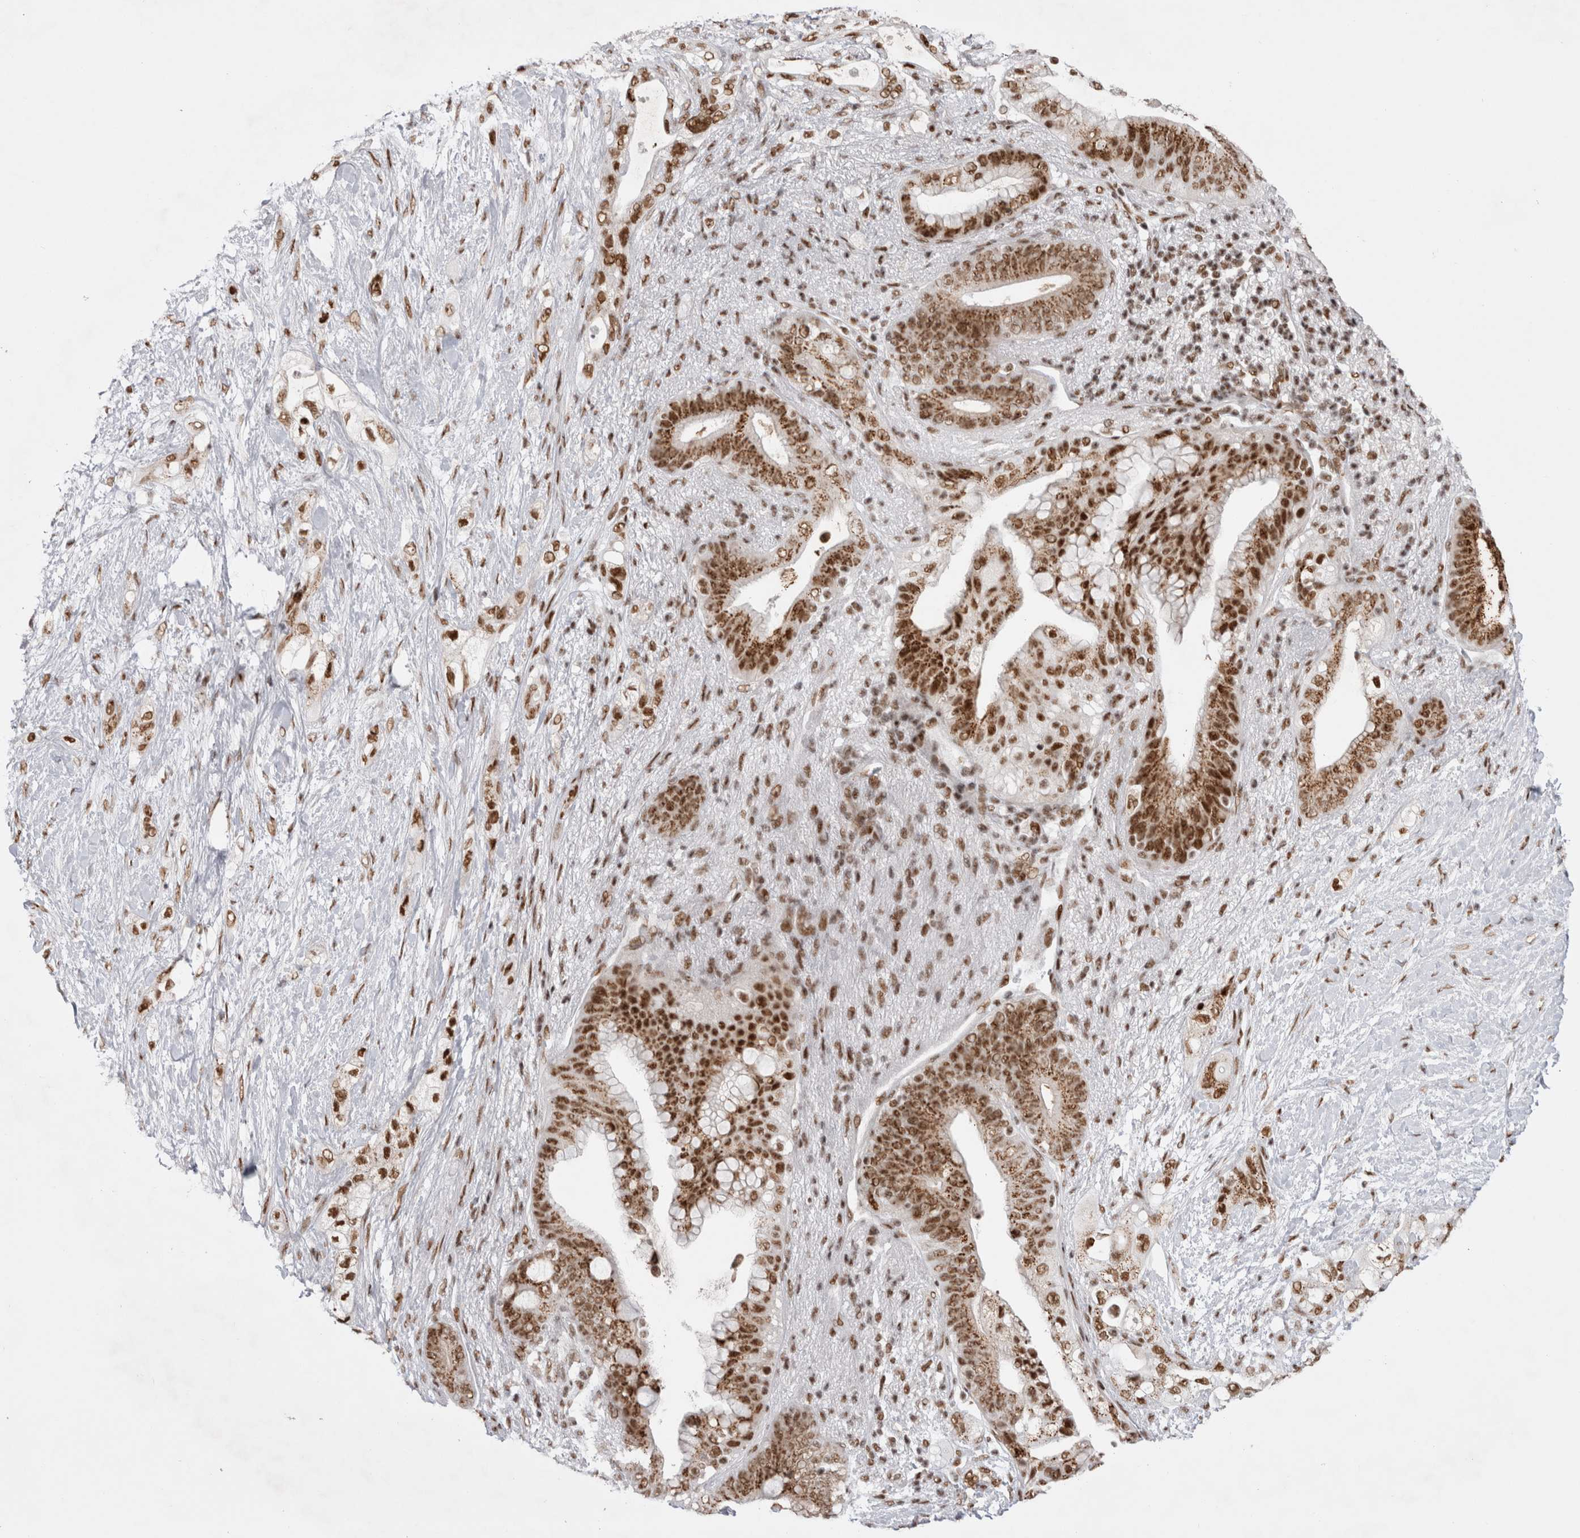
{"staining": {"intensity": "moderate", "quantity": ">75%", "location": "nuclear"}, "tissue": "pancreatic cancer", "cell_type": "Tumor cells", "image_type": "cancer", "snomed": [{"axis": "morphology", "description": "Adenocarcinoma, NOS"}, {"axis": "topography", "description": "Pancreas"}], "caption": "Immunohistochemical staining of human pancreatic cancer (adenocarcinoma) exhibits medium levels of moderate nuclear expression in about >75% of tumor cells.", "gene": "EYA2", "patient": {"sex": "male", "age": 53}}